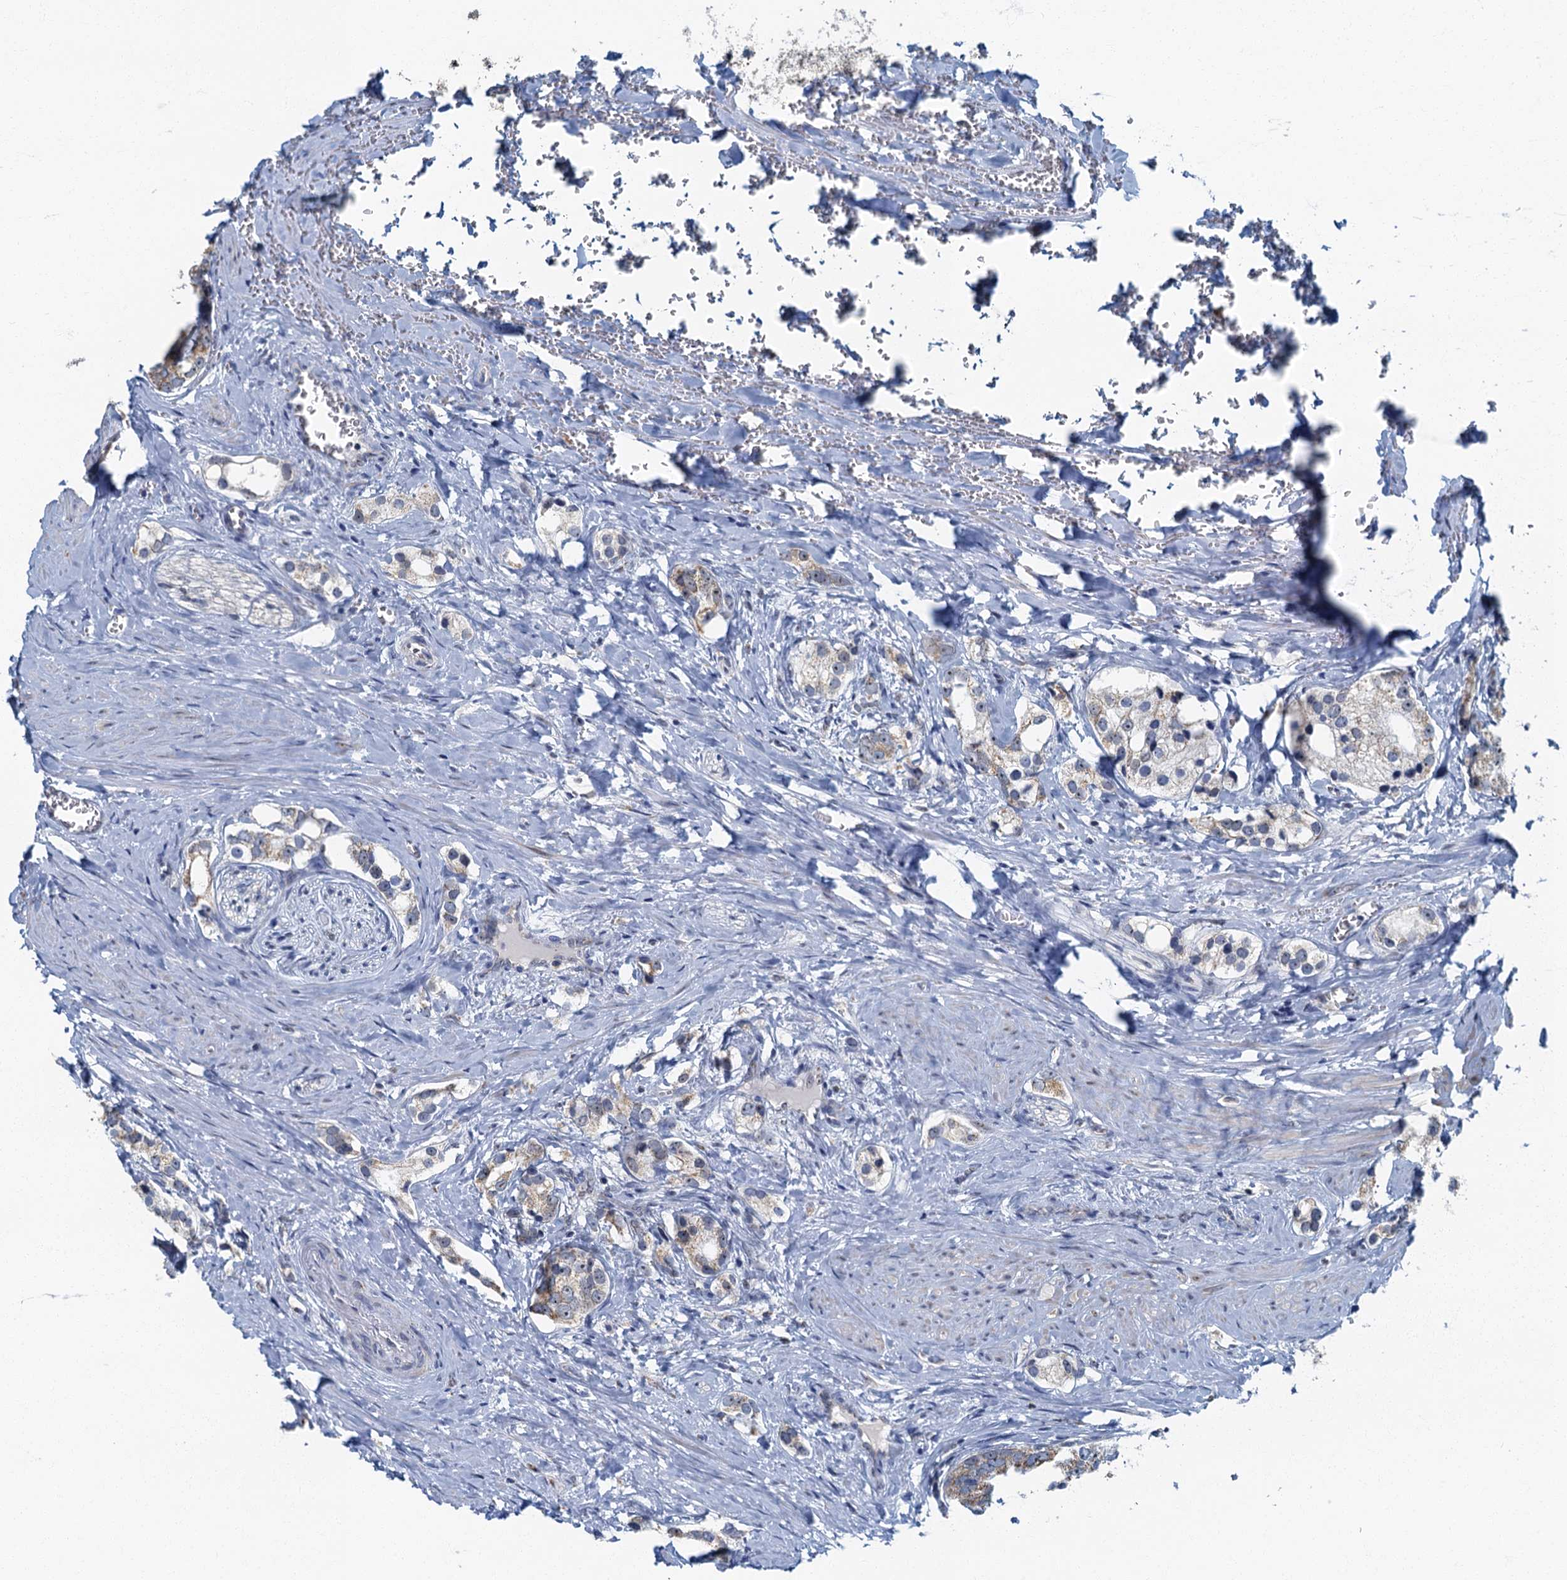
{"staining": {"intensity": "weak", "quantity": ">75%", "location": "cytoplasmic/membranous"}, "tissue": "prostate cancer", "cell_type": "Tumor cells", "image_type": "cancer", "snomed": [{"axis": "morphology", "description": "Adenocarcinoma, High grade"}, {"axis": "topography", "description": "Prostate"}], "caption": "Protein expression analysis of adenocarcinoma (high-grade) (prostate) reveals weak cytoplasmic/membranous expression in approximately >75% of tumor cells.", "gene": "RAD9B", "patient": {"sex": "male", "age": 66}}